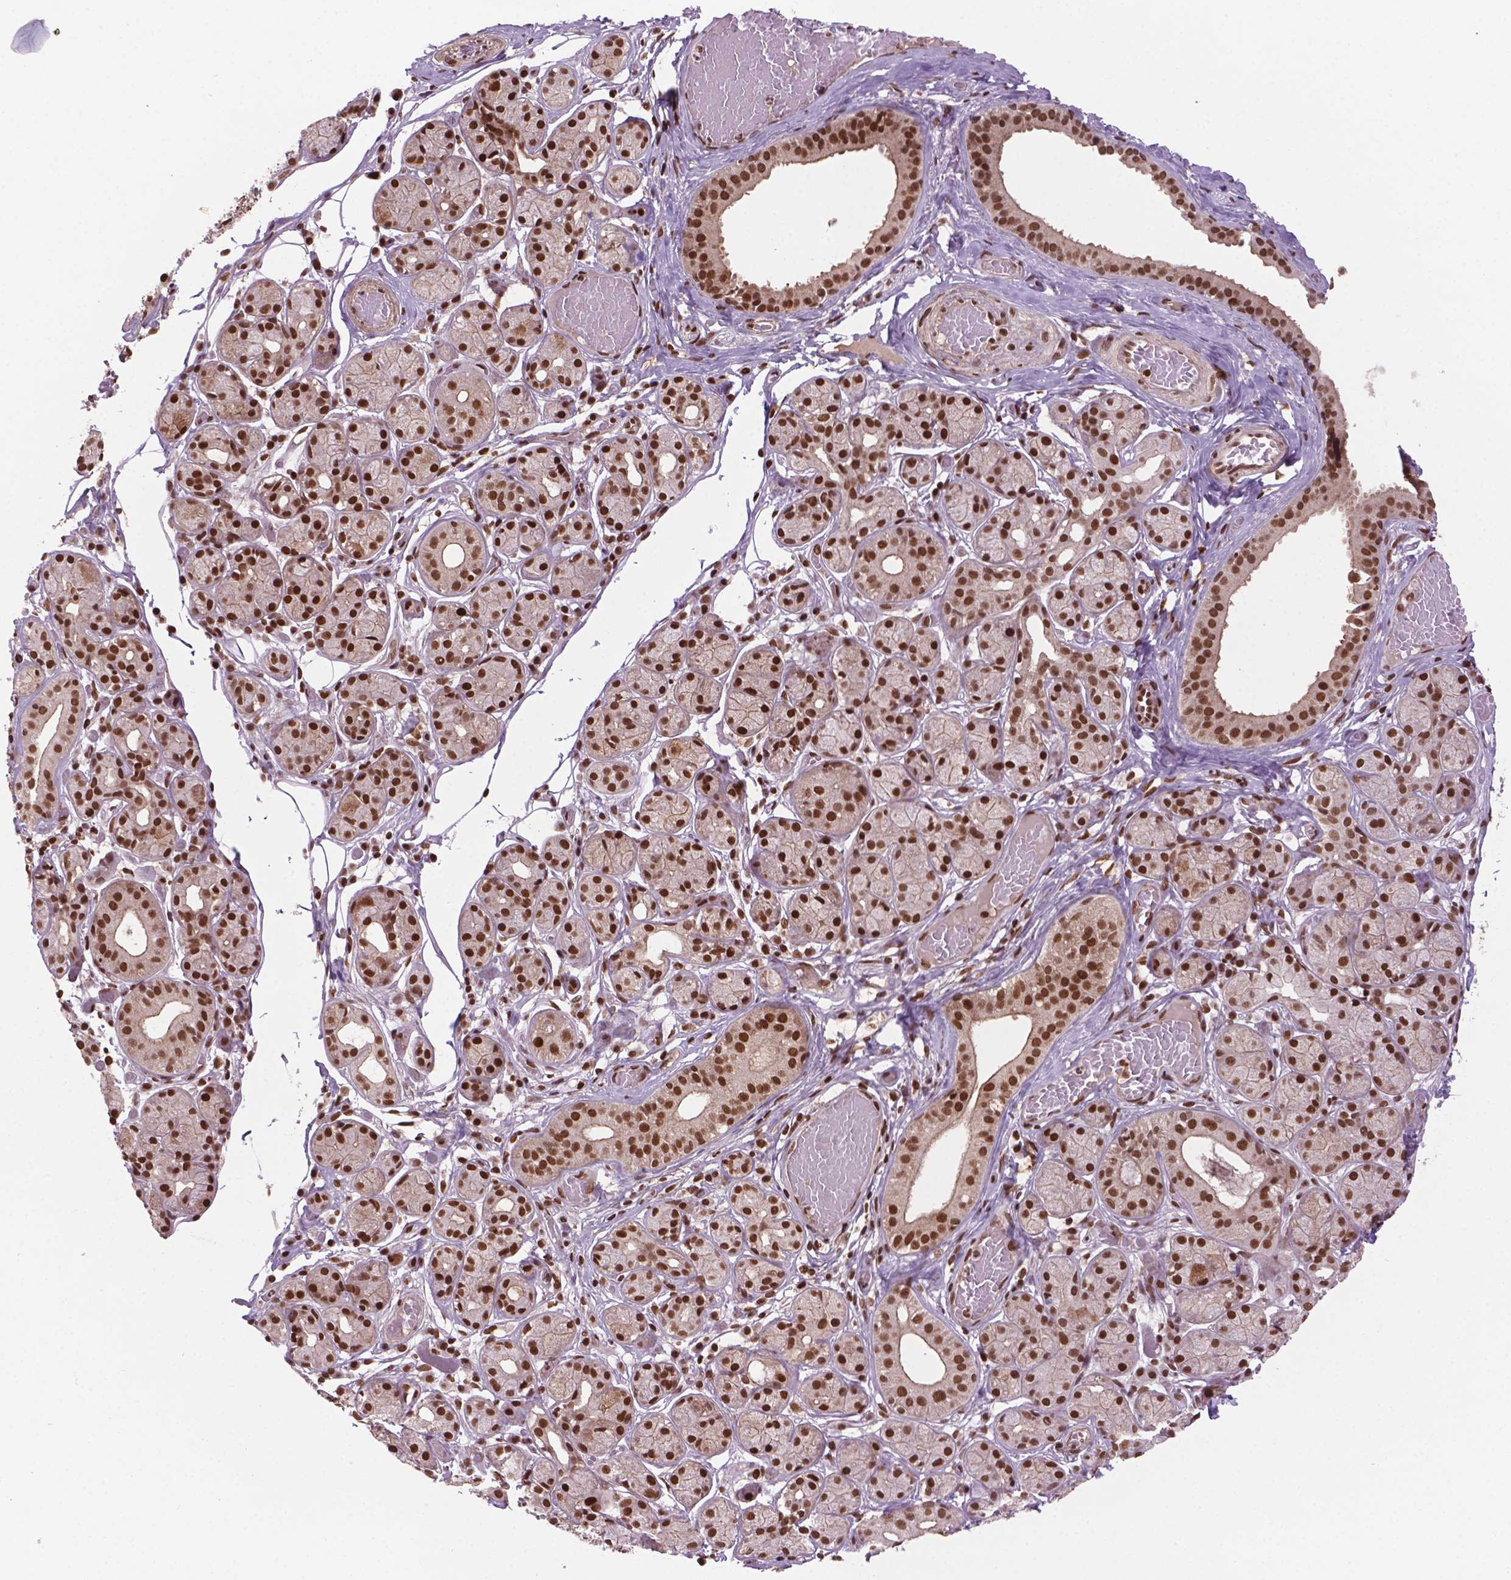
{"staining": {"intensity": "strong", "quantity": ">75%", "location": "nuclear"}, "tissue": "salivary gland", "cell_type": "Glandular cells", "image_type": "normal", "snomed": [{"axis": "morphology", "description": "Normal tissue, NOS"}, {"axis": "topography", "description": "Salivary gland"}, {"axis": "topography", "description": "Peripheral nerve tissue"}], "caption": "Protein analysis of benign salivary gland demonstrates strong nuclear expression in approximately >75% of glandular cells.", "gene": "SIRT6", "patient": {"sex": "male", "age": 71}}